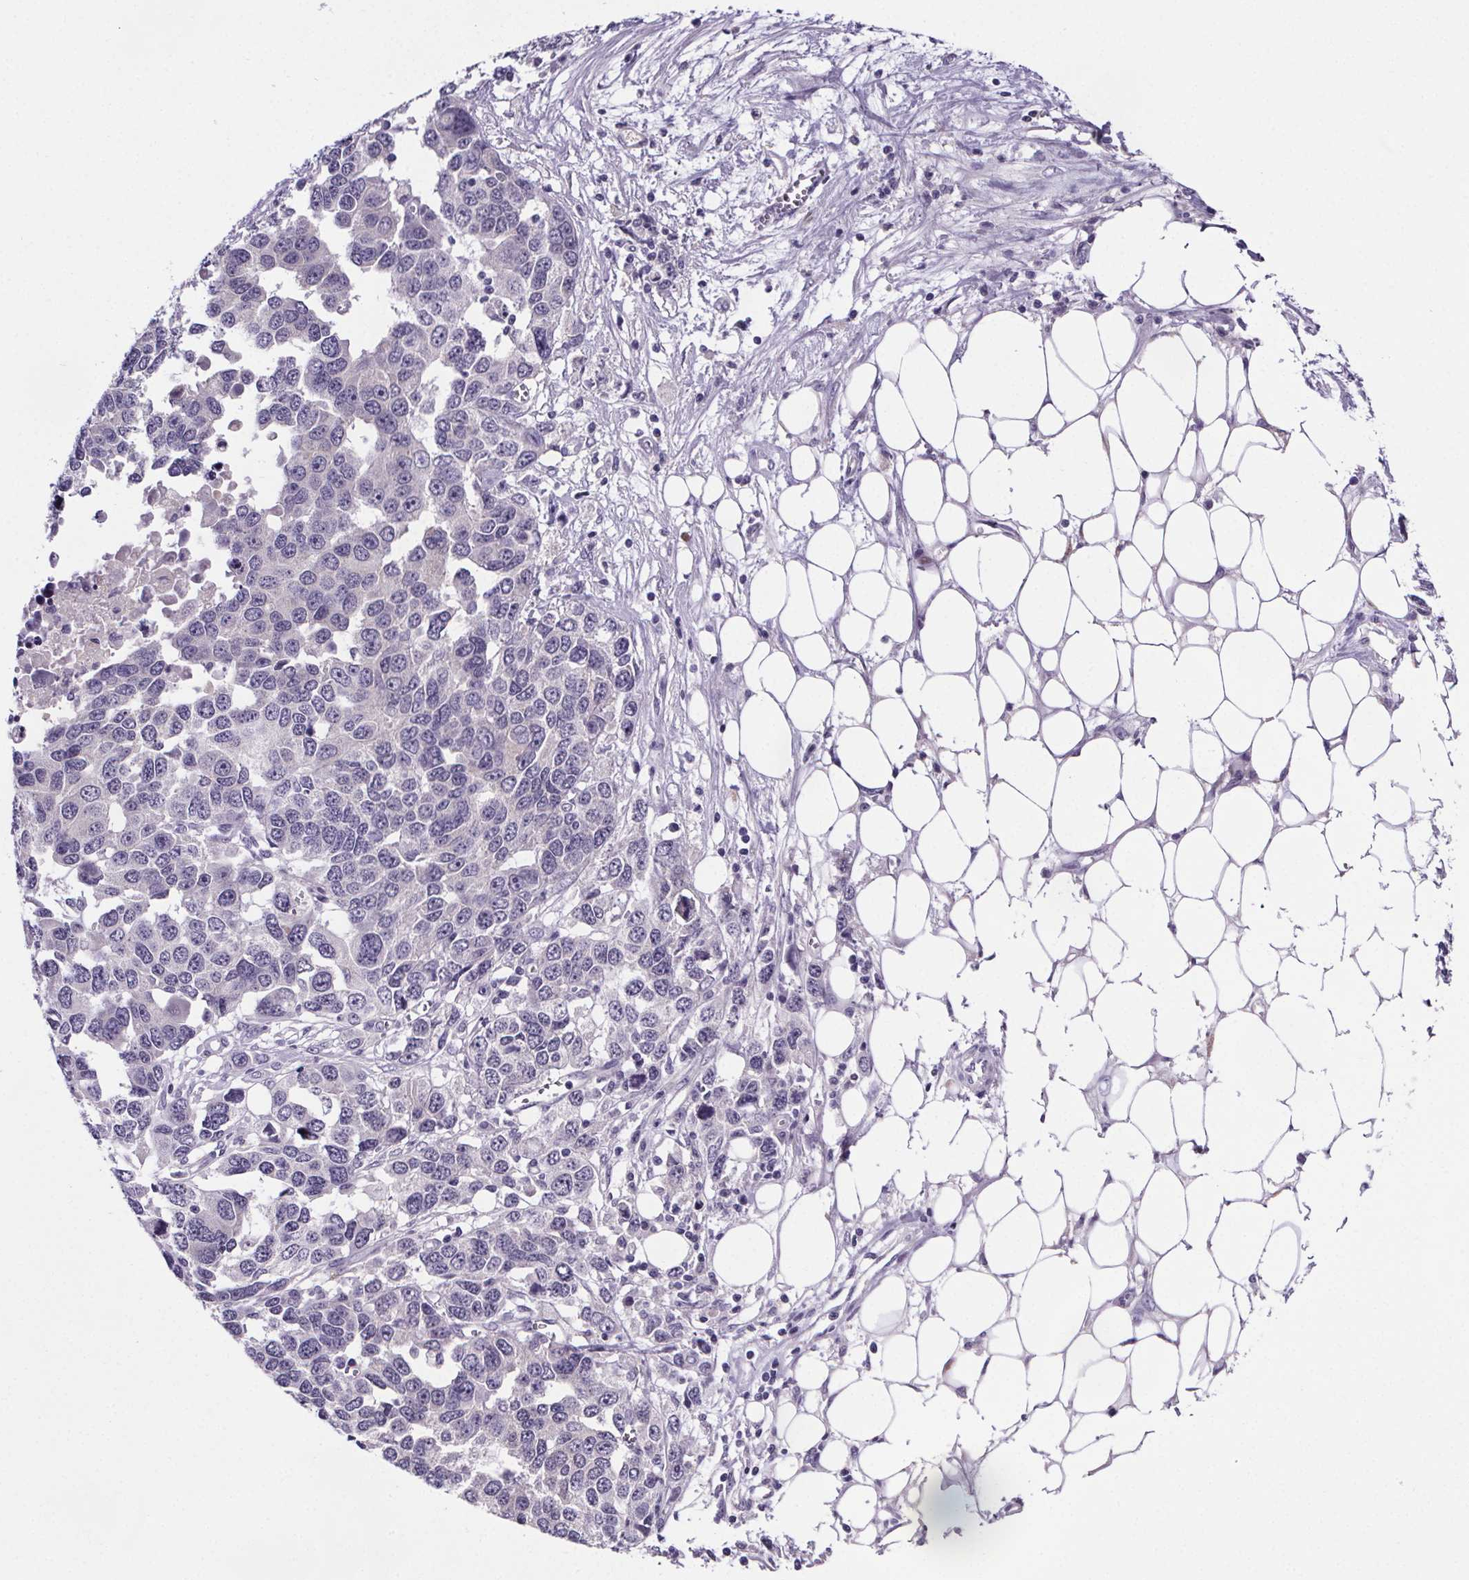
{"staining": {"intensity": "negative", "quantity": "none", "location": "none"}, "tissue": "ovarian cancer", "cell_type": "Tumor cells", "image_type": "cancer", "snomed": [{"axis": "morphology", "description": "Cystadenocarcinoma, serous, NOS"}, {"axis": "topography", "description": "Ovary"}], "caption": "An immunohistochemistry image of serous cystadenocarcinoma (ovarian) is shown. There is no staining in tumor cells of serous cystadenocarcinoma (ovarian).", "gene": "CUBN", "patient": {"sex": "female", "age": 76}}